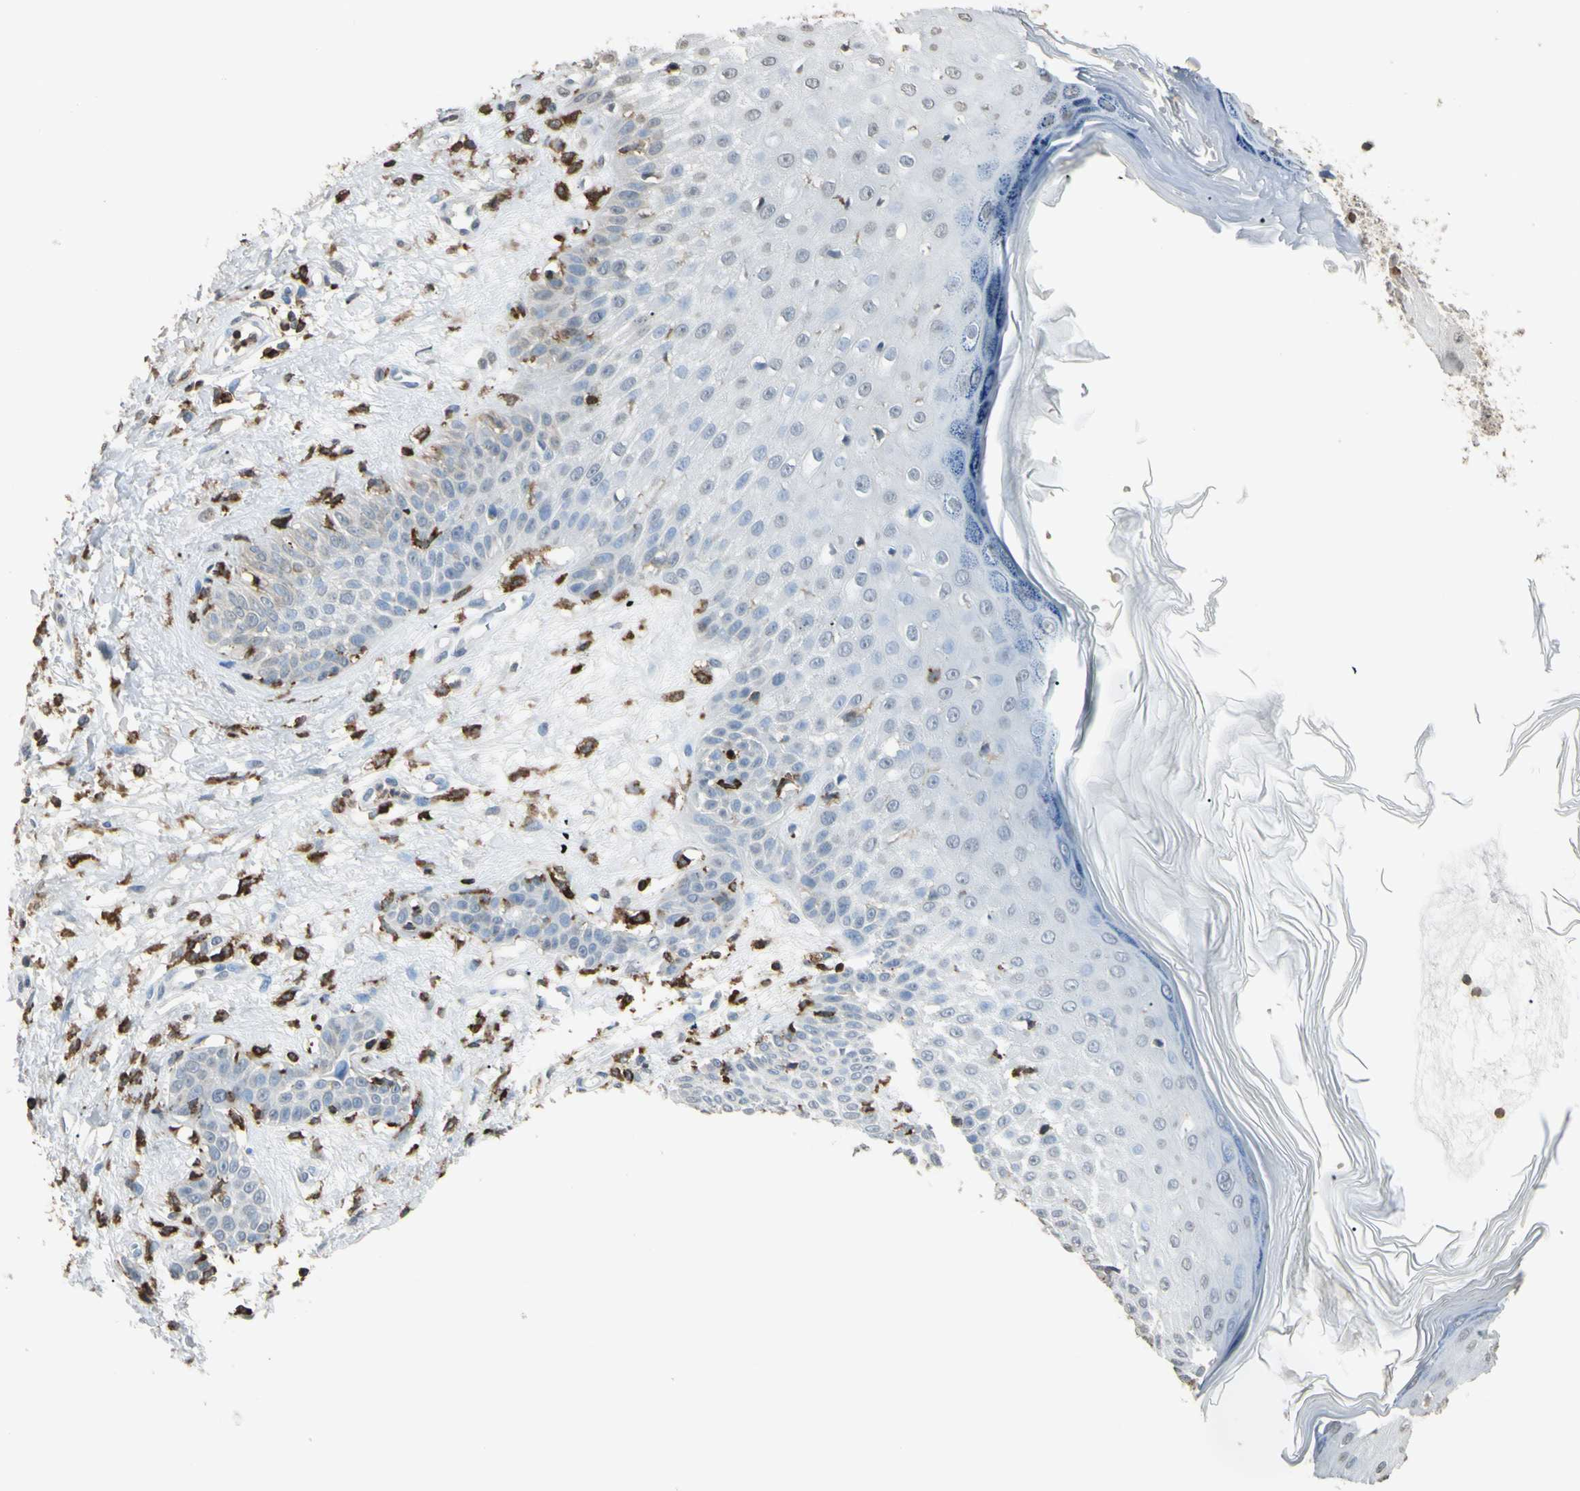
{"staining": {"intensity": "negative", "quantity": "none", "location": "none"}, "tissue": "skin cancer", "cell_type": "Tumor cells", "image_type": "cancer", "snomed": [{"axis": "morphology", "description": "Squamous cell carcinoma, NOS"}, {"axis": "topography", "description": "Skin"}], "caption": "Immunohistochemistry of skin squamous cell carcinoma exhibits no positivity in tumor cells.", "gene": "PSTPIP1", "patient": {"sex": "female", "age": 78}}